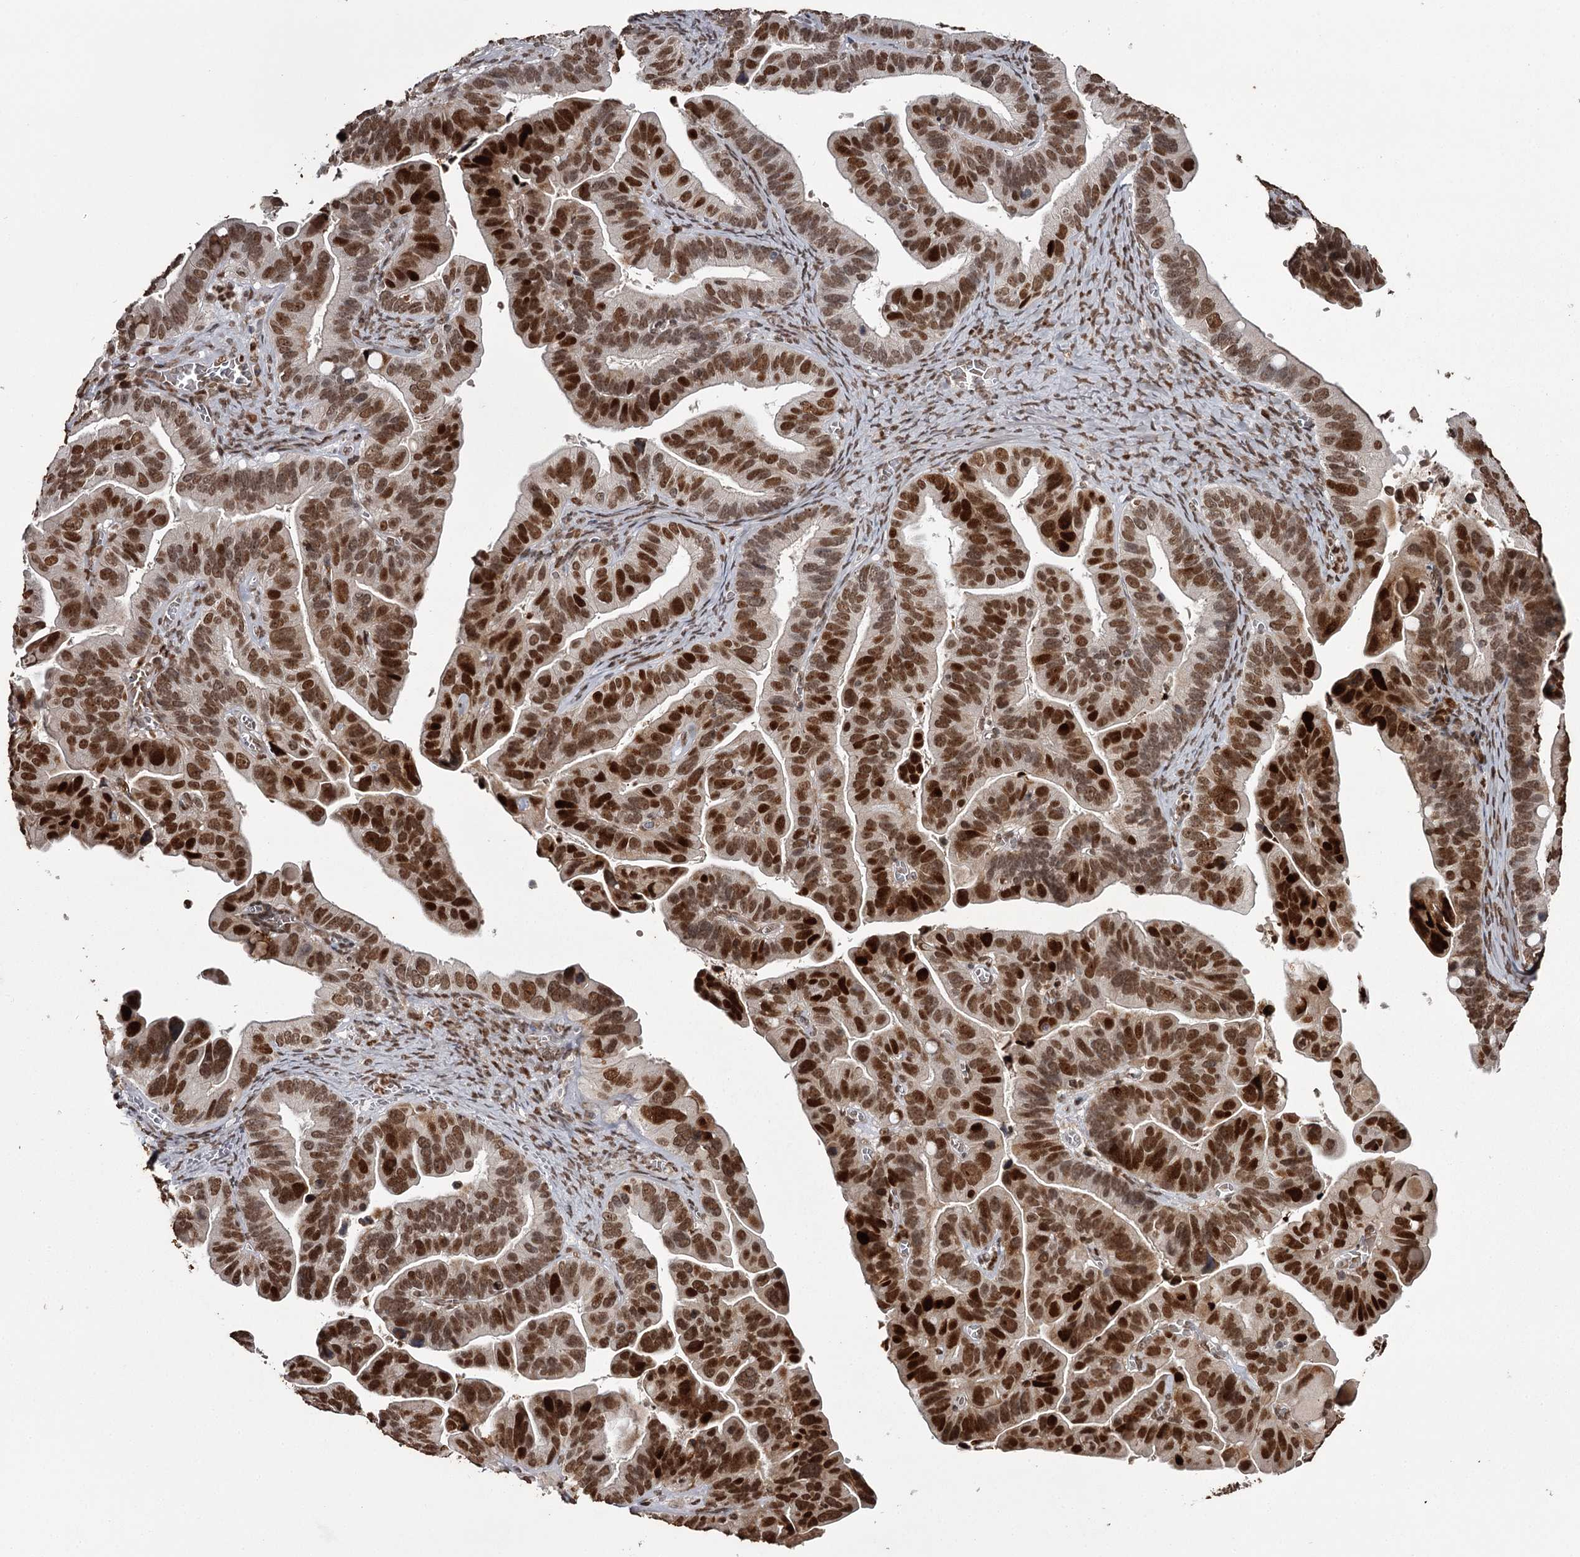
{"staining": {"intensity": "strong", "quantity": ">75%", "location": "nuclear"}, "tissue": "ovarian cancer", "cell_type": "Tumor cells", "image_type": "cancer", "snomed": [{"axis": "morphology", "description": "Cystadenocarcinoma, serous, NOS"}, {"axis": "topography", "description": "Ovary"}], "caption": "High-magnification brightfield microscopy of serous cystadenocarcinoma (ovarian) stained with DAB (brown) and counterstained with hematoxylin (blue). tumor cells exhibit strong nuclear positivity is present in approximately>75% of cells. (brown staining indicates protein expression, while blue staining denotes nuclei).", "gene": "THYN1", "patient": {"sex": "female", "age": 56}}